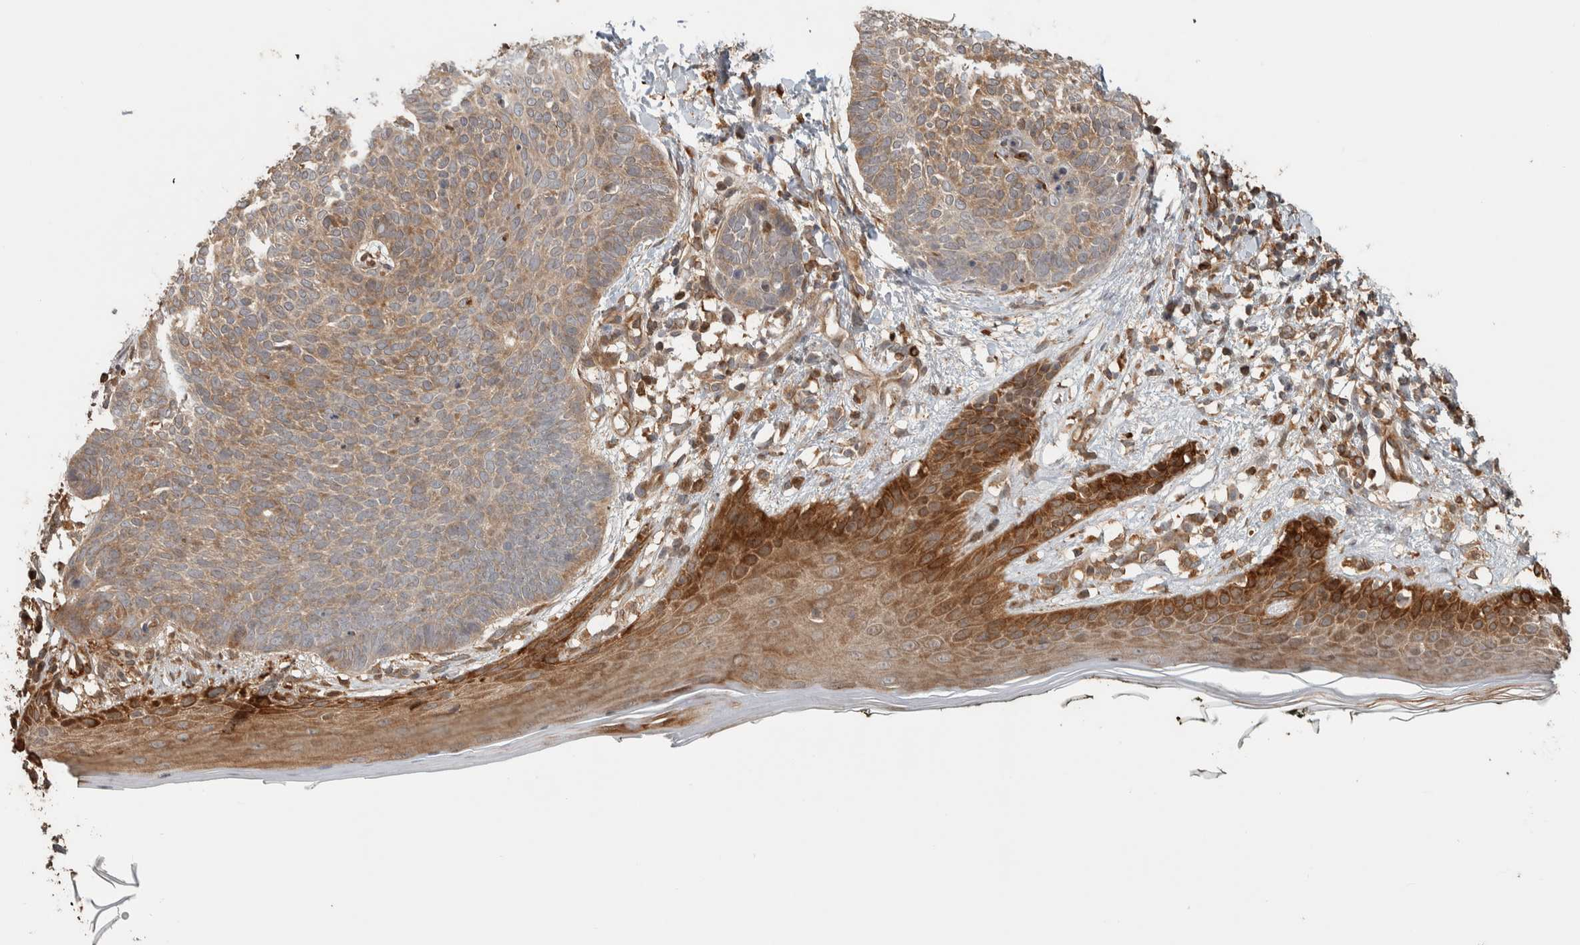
{"staining": {"intensity": "weak", "quantity": ">75%", "location": "cytoplasmic/membranous"}, "tissue": "skin cancer", "cell_type": "Tumor cells", "image_type": "cancer", "snomed": [{"axis": "morphology", "description": "Normal tissue, NOS"}, {"axis": "morphology", "description": "Basal cell carcinoma"}, {"axis": "topography", "description": "Skin"}], "caption": "Immunohistochemical staining of human skin cancer (basal cell carcinoma) exhibits weak cytoplasmic/membranous protein expression in about >75% of tumor cells.", "gene": "CNTROB", "patient": {"sex": "male", "age": 50}}